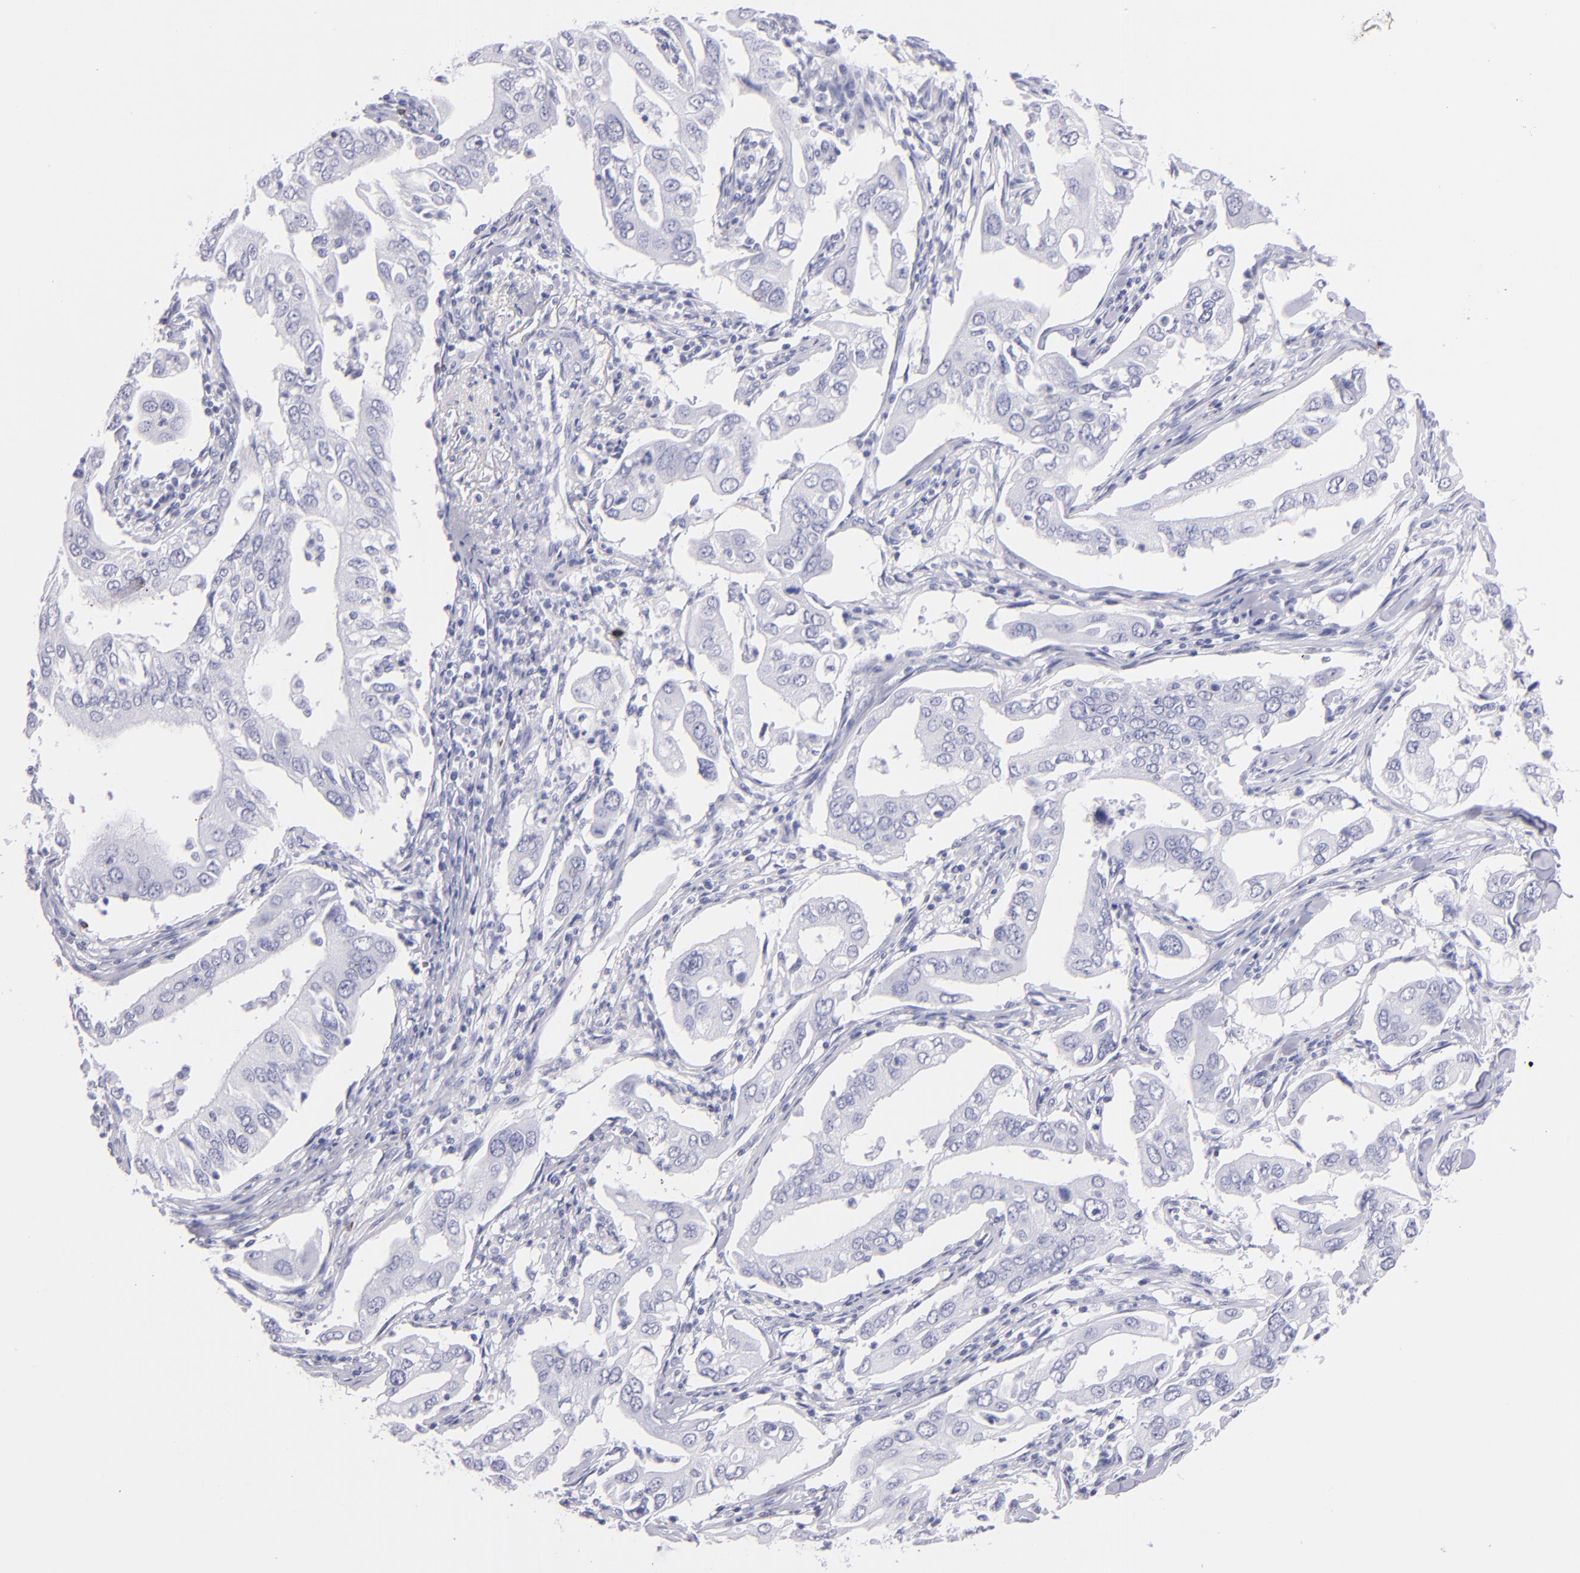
{"staining": {"intensity": "negative", "quantity": "none", "location": "none"}, "tissue": "lung cancer", "cell_type": "Tumor cells", "image_type": "cancer", "snomed": [{"axis": "morphology", "description": "Adenocarcinoma, NOS"}, {"axis": "topography", "description": "Lung"}], "caption": "Immunohistochemical staining of lung adenocarcinoma reveals no significant positivity in tumor cells.", "gene": "PRF1", "patient": {"sex": "male", "age": 48}}